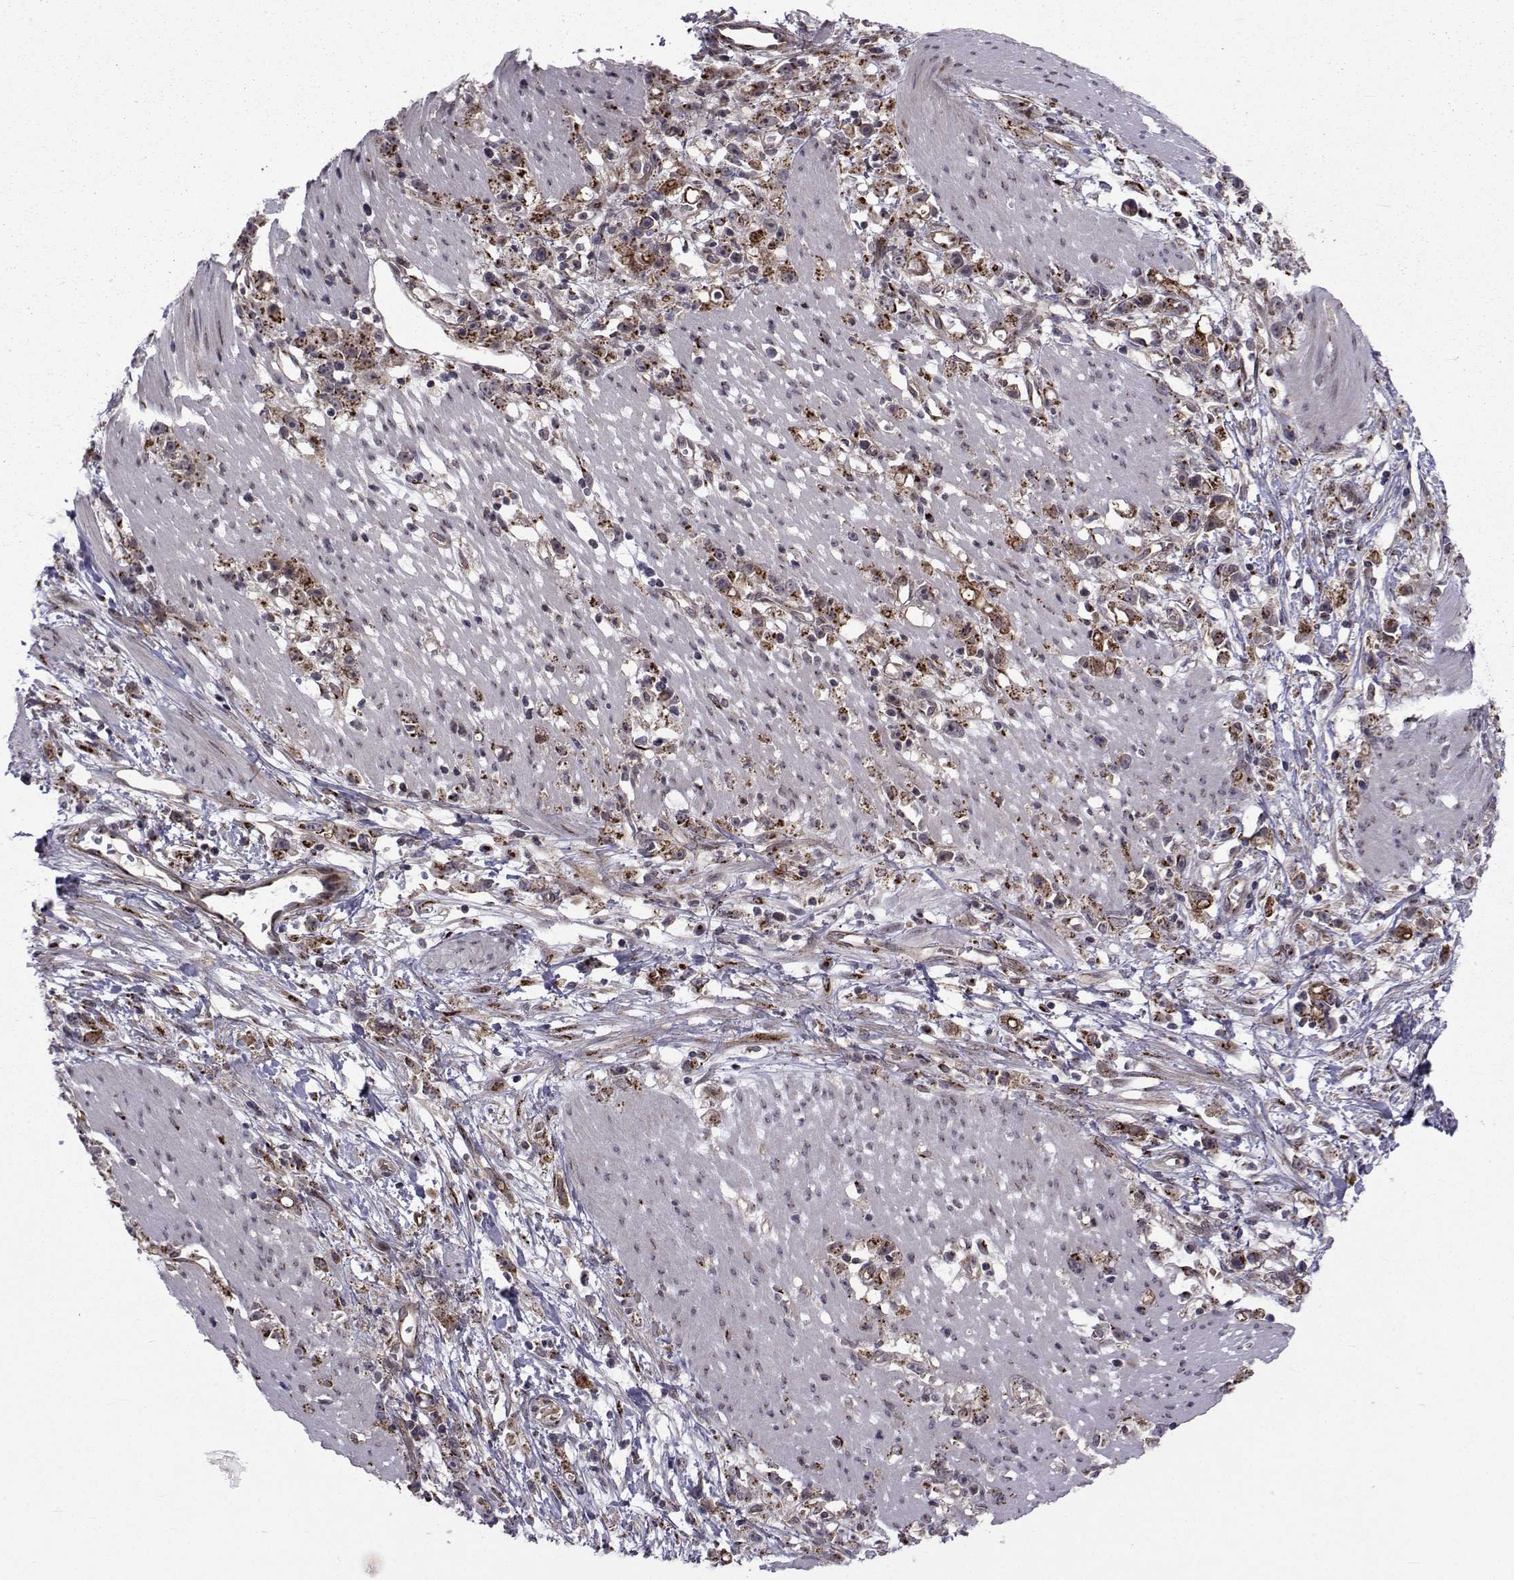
{"staining": {"intensity": "moderate", "quantity": "25%-75%", "location": "cytoplasmic/membranous"}, "tissue": "stomach cancer", "cell_type": "Tumor cells", "image_type": "cancer", "snomed": [{"axis": "morphology", "description": "Adenocarcinoma, NOS"}, {"axis": "topography", "description": "Stomach"}], "caption": "Immunohistochemical staining of human stomach adenocarcinoma displays medium levels of moderate cytoplasmic/membranous protein positivity in about 25%-75% of tumor cells. The staining was performed using DAB to visualize the protein expression in brown, while the nuclei were stained in blue with hematoxylin (Magnification: 20x).", "gene": "ATP6V1C2", "patient": {"sex": "female", "age": 59}}